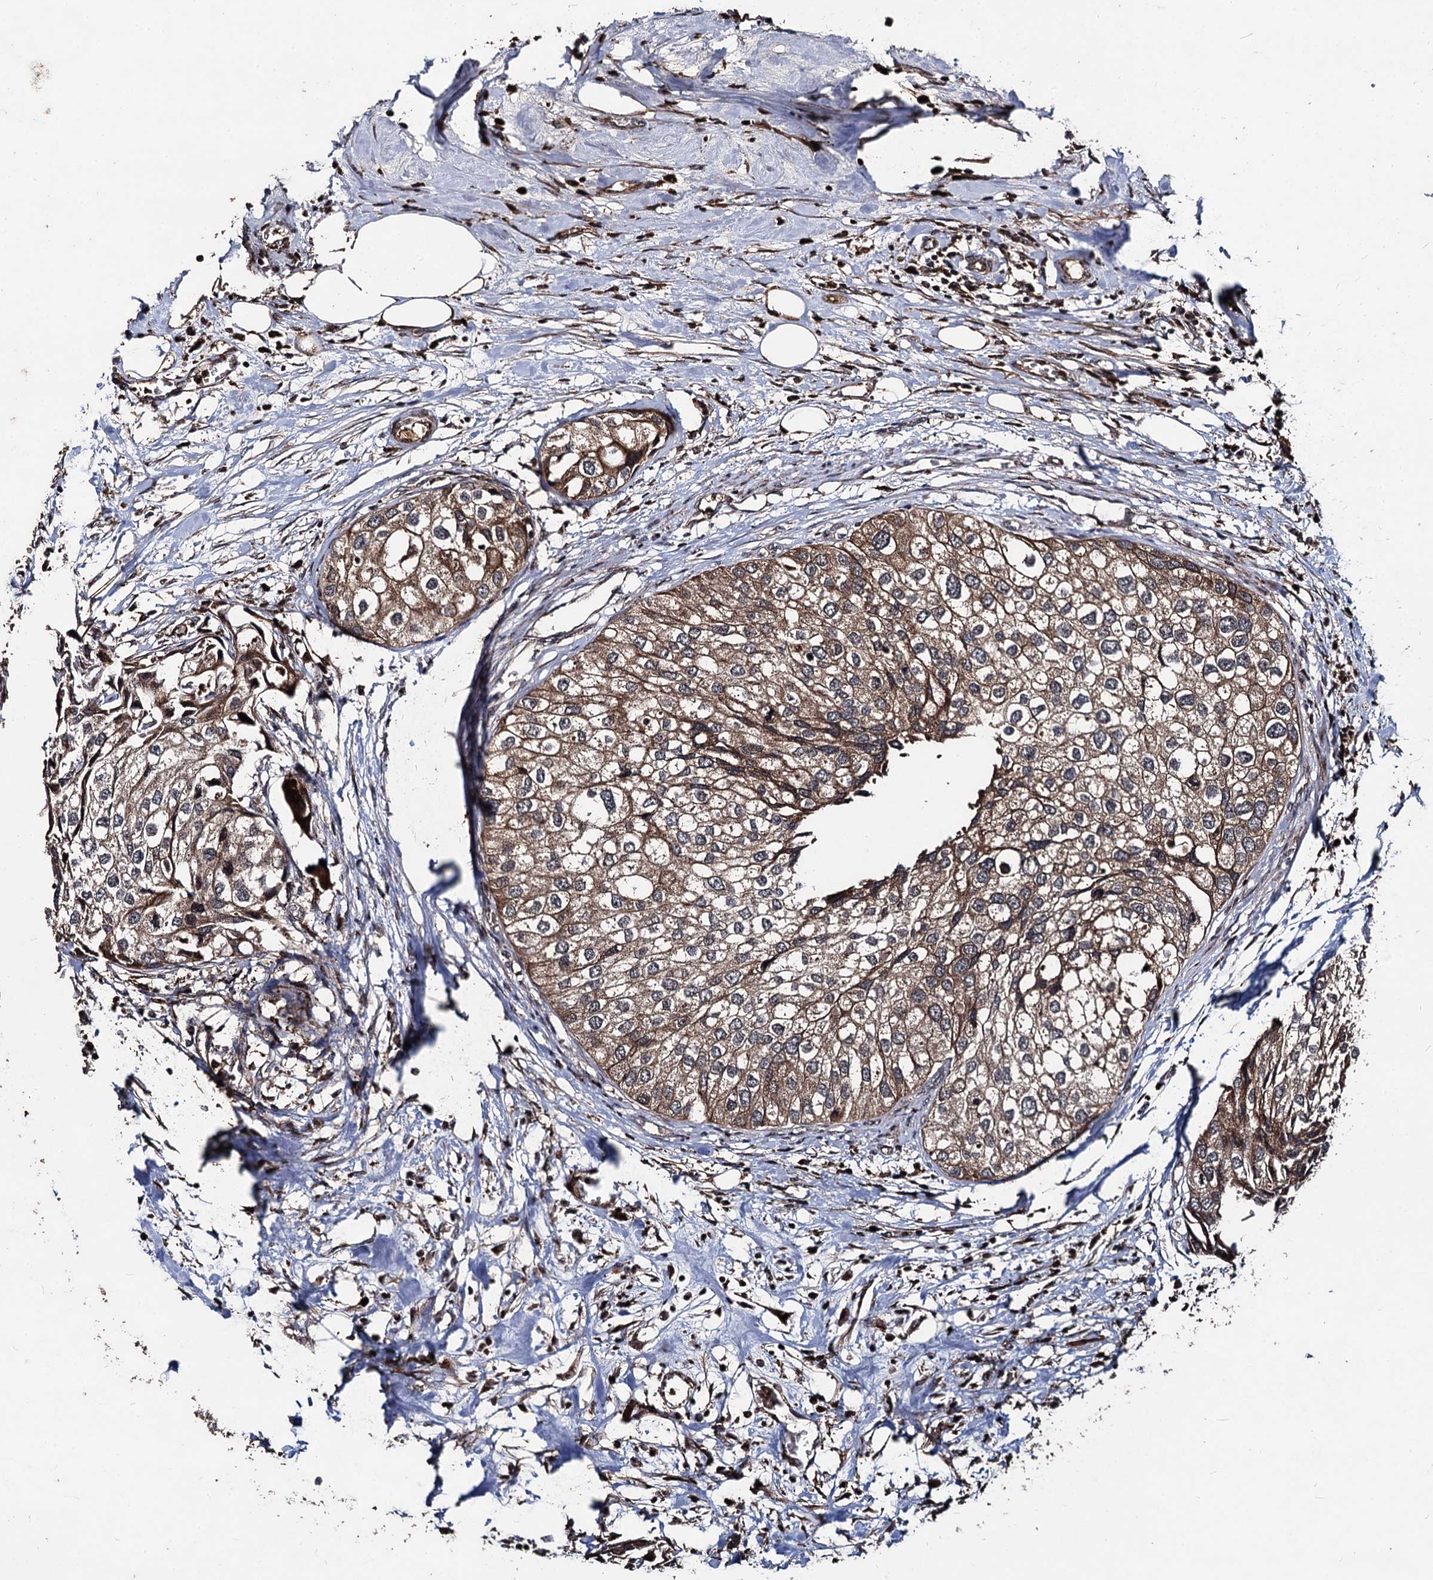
{"staining": {"intensity": "moderate", "quantity": ">75%", "location": "cytoplasmic/membranous"}, "tissue": "urothelial cancer", "cell_type": "Tumor cells", "image_type": "cancer", "snomed": [{"axis": "morphology", "description": "Urothelial carcinoma, High grade"}, {"axis": "topography", "description": "Urinary bladder"}], "caption": "Approximately >75% of tumor cells in human high-grade urothelial carcinoma demonstrate moderate cytoplasmic/membranous protein positivity as visualized by brown immunohistochemical staining.", "gene": "BCL2L2", "patient": {"sex": "male", "age": 64}}